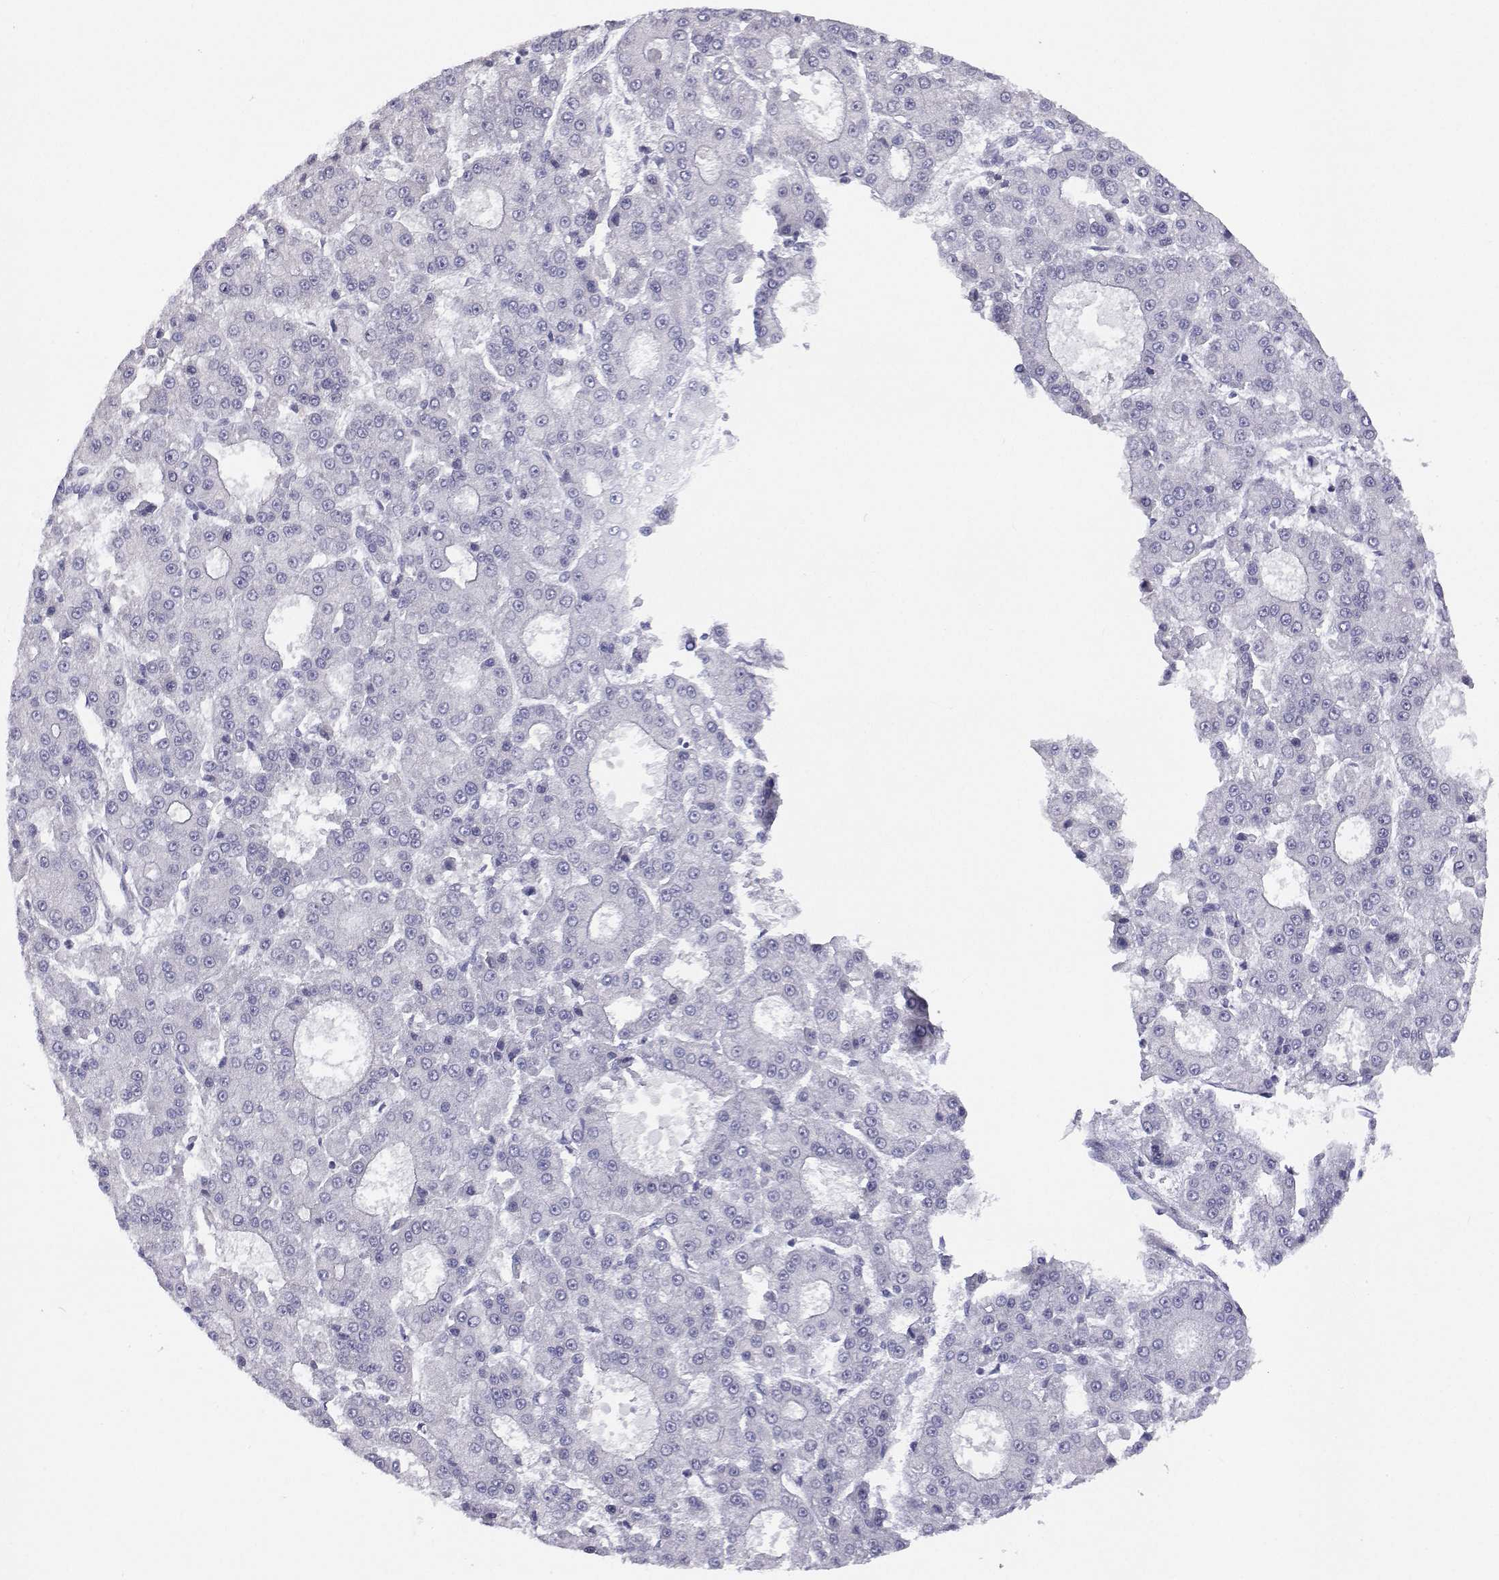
{"staining": {"intensity": "negative", "quantity": "none", "location": "none"}, "tissue": "liver cancer", "cell_type": "Tumor cells", "image_type": "cancer", "snomed": [{"axis": "morphology", "description": "Carcinoma, Hepatocellular, NOS"}, {"axis": "topography", "description": "Liver"}], "caption": "High power microscopy photomicrograph of an immunohistochemistry histopathology image of liver cancer (hepatocellular carcinoma), revealing no significant expression in tumor cells.", "gene": "ANKRD65", "patient": {"sex": "male", "age": 70}}